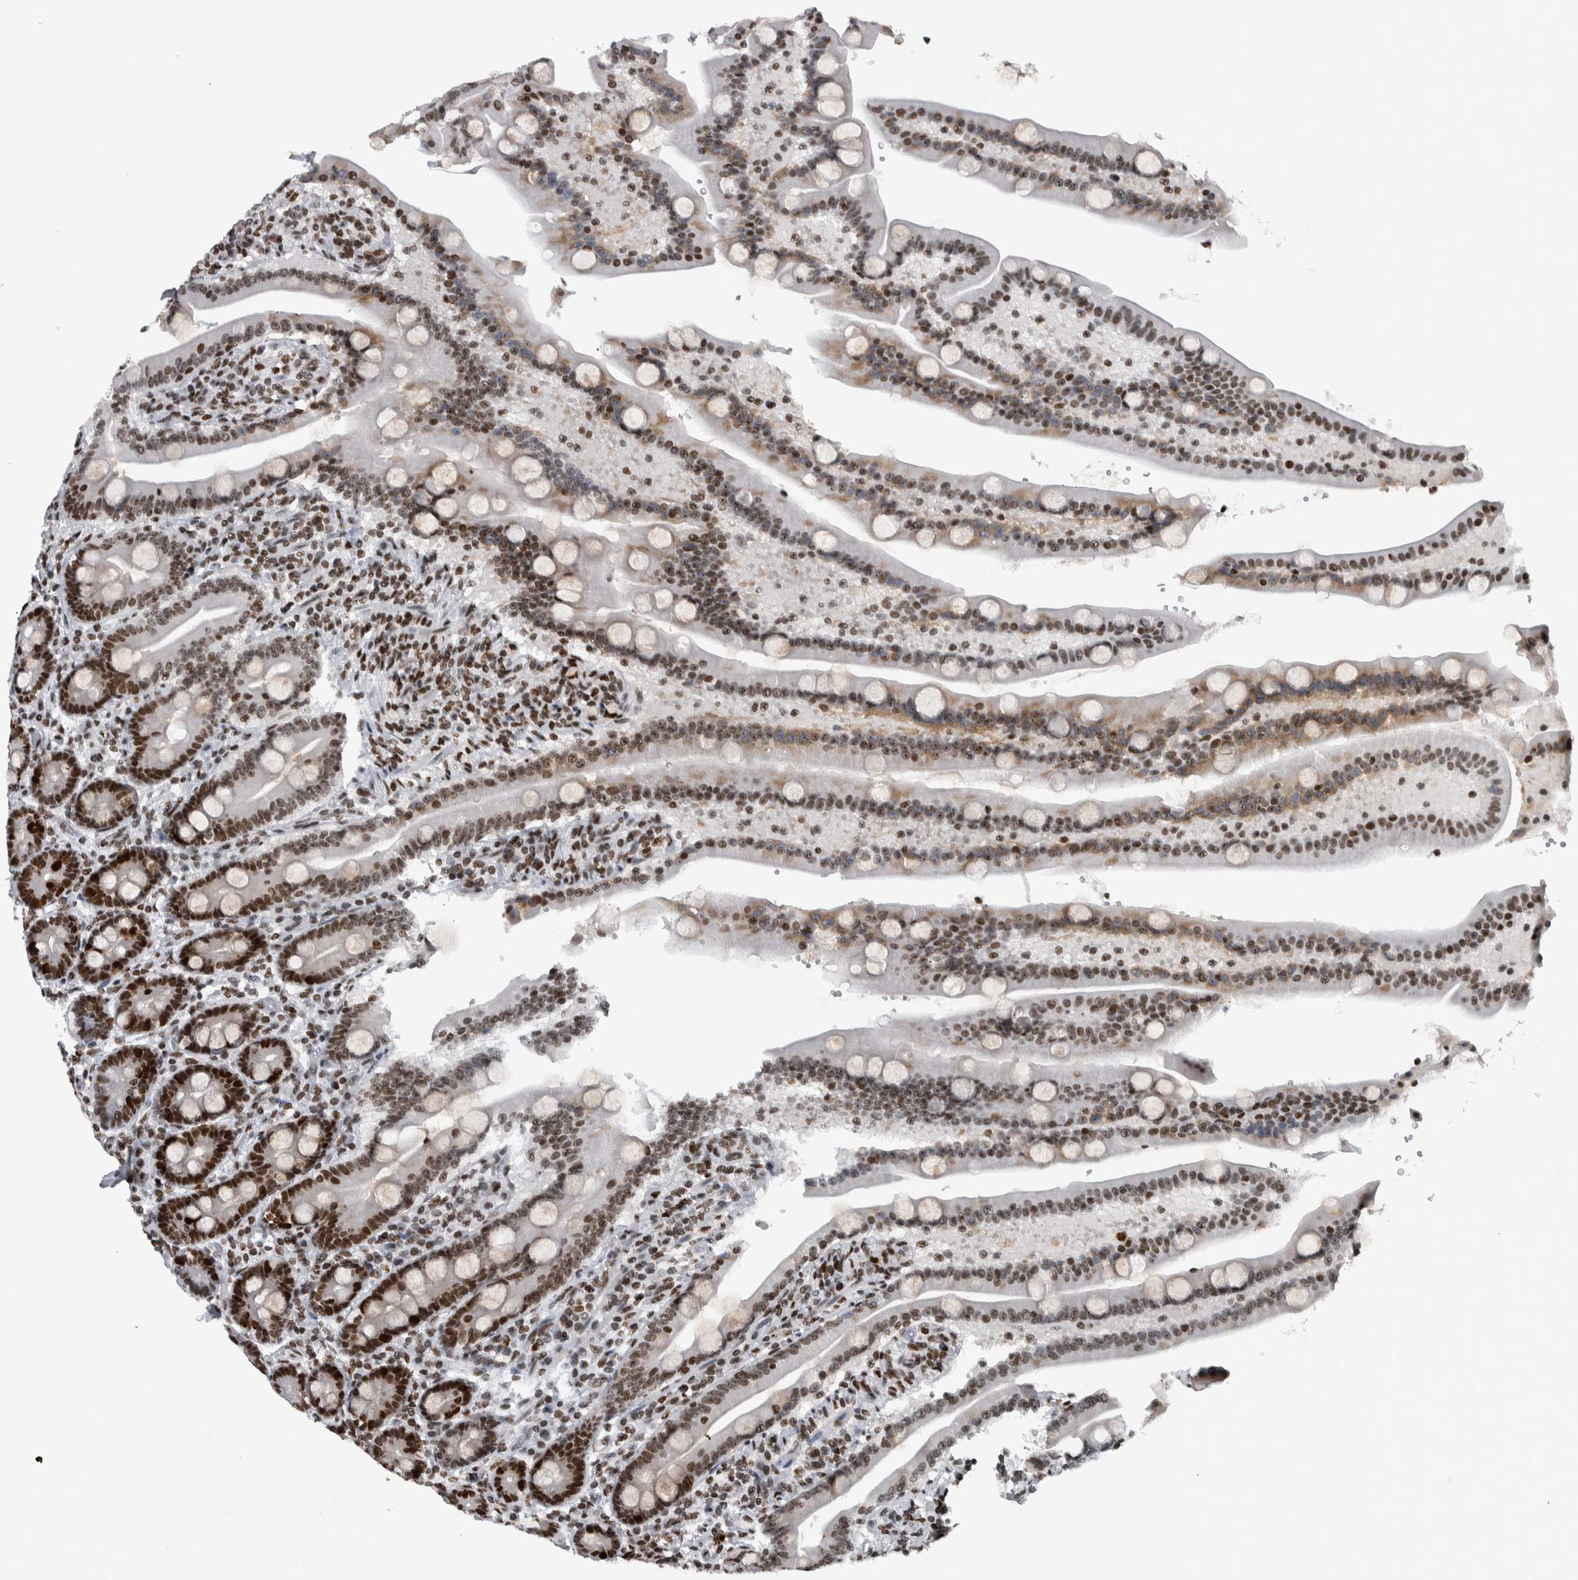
{"staining": {"intensity": "strong", "quantity": ">75%", "location": "nuclear"}, "tissue": "duodenum", "cell_type": "Glandular cells", "image_type": "normal", "snomed": [{"axis": "morphology", "description": "Normal tissue, NOS"}, {"axis": "topography", "description": "Duodenum"}], "caption": "This micrograph exhibits immunohistochemistry staining of unremarkable human duodenum, with high strong nuclear positivity in approximately >75% of glandular cells.", "gene": "TOP2B", "patient": {"sex": "male", "age": 54}}